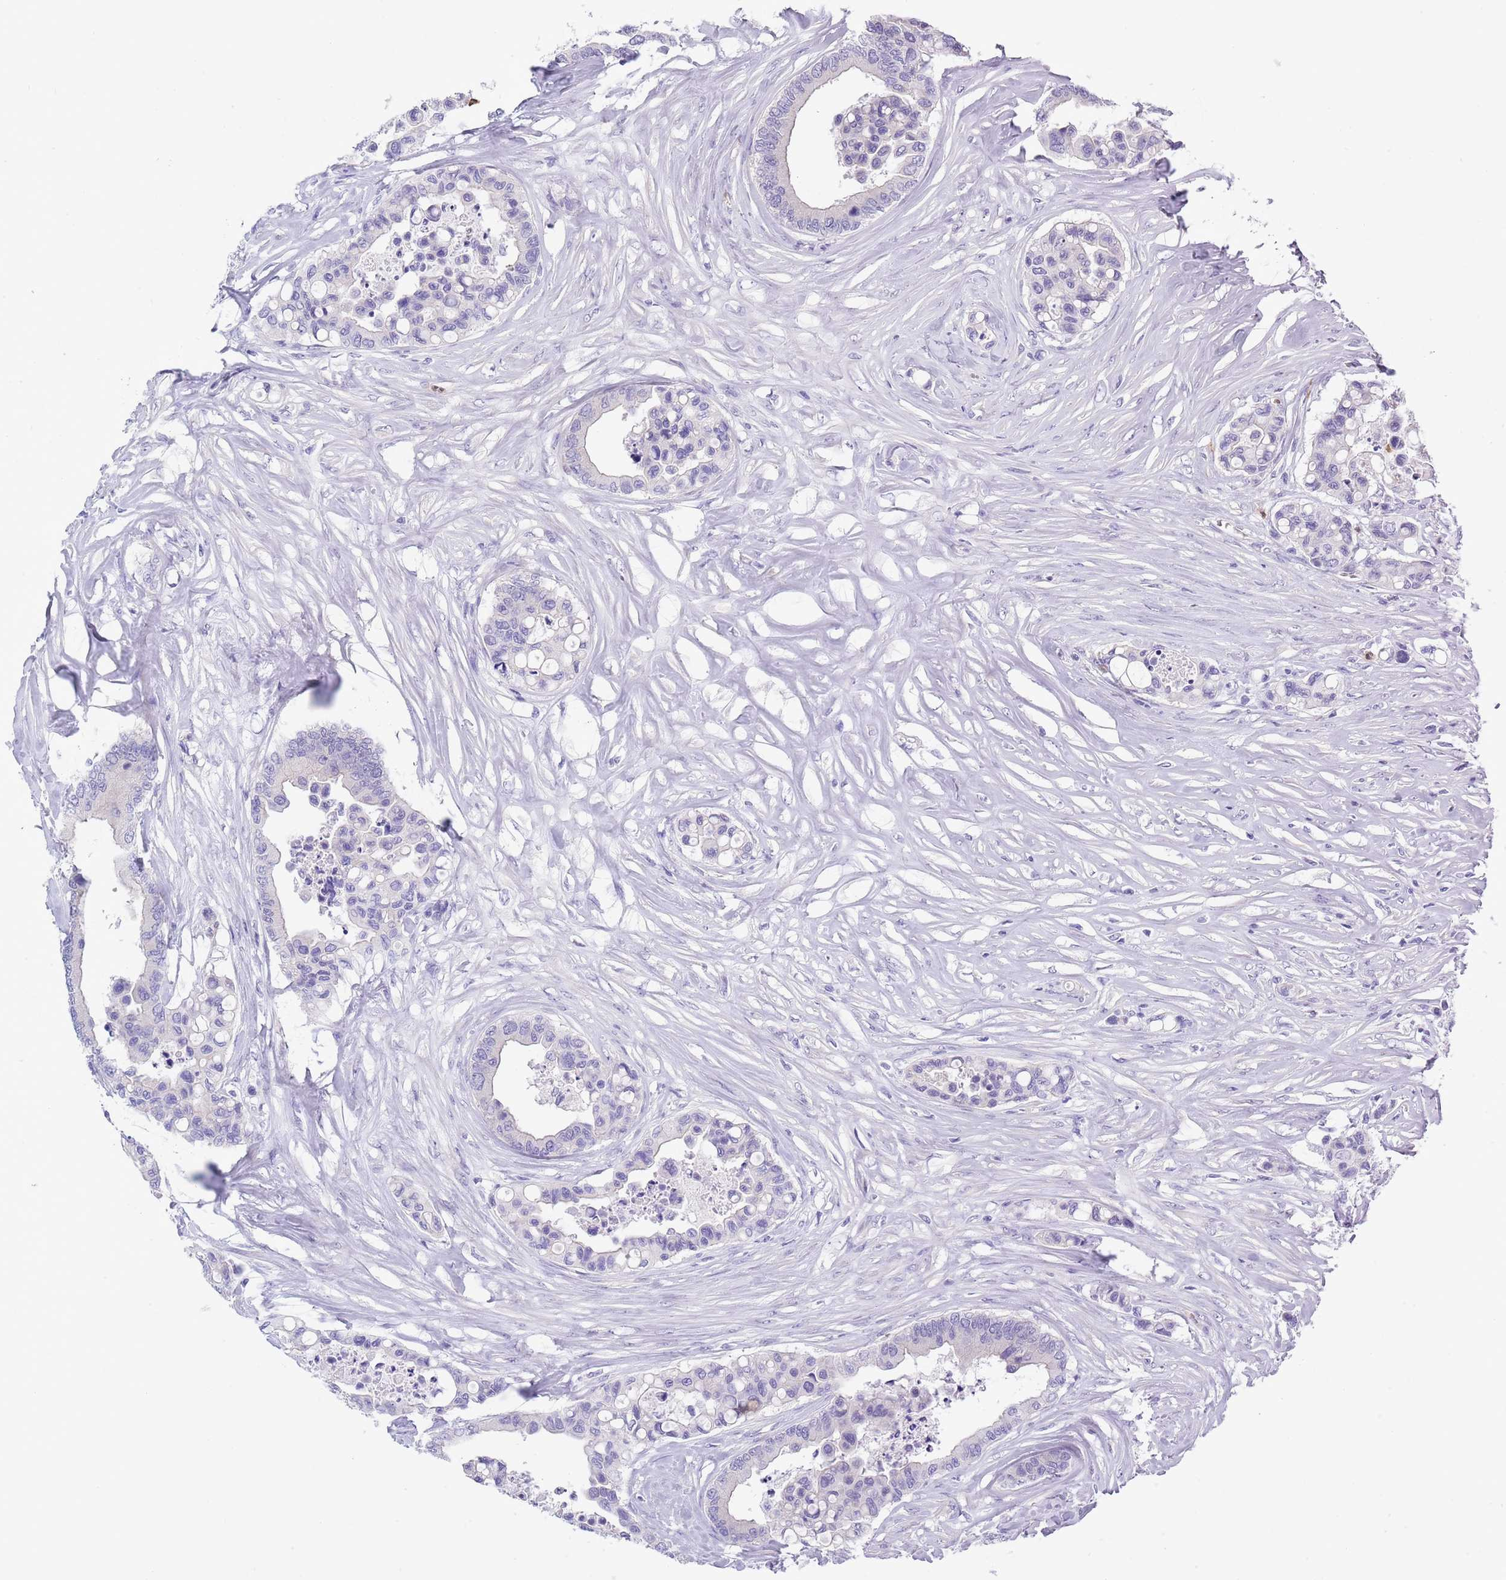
{"staining": {"intensity": "negative", "quantity": "none", "location": "none"}, "tissue": "colorectal cancer", "cell_type": "Tumor cells", "image_type": "cancer", "snomed": [{"axis": "morphology", "description": "Adenocarcinoma, NOS"}, {"axis": "topography", "description": "Colon"}], "caption": "Colorectal adenocarcinoma was stained to show a protein in brown. There is no significant positivity in tumor cells.", "gene": "ZFP2", "patient": {"sex": "male", "age": 82}}